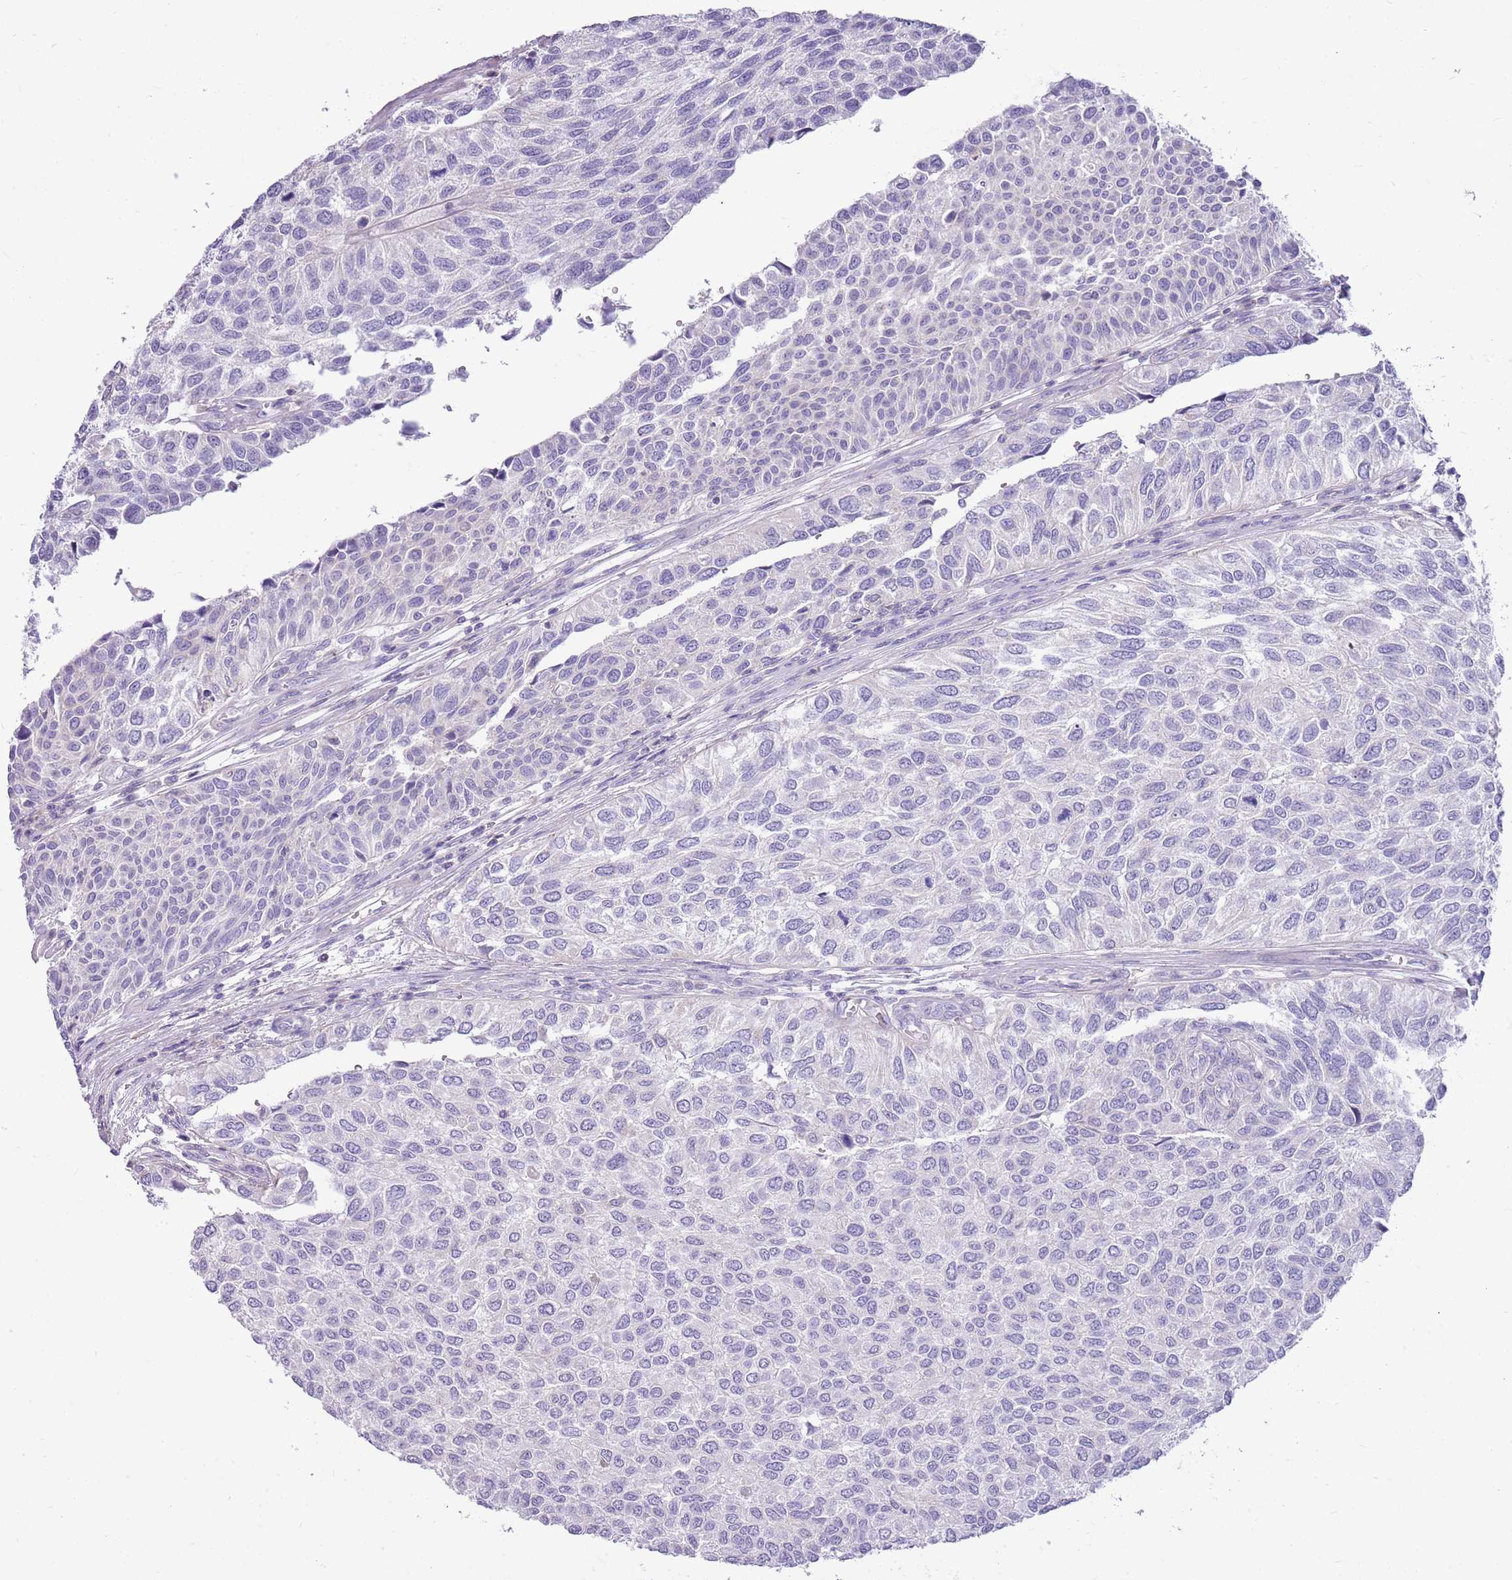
{"staining": {"intensity": "negative", "quantity": "none", "location": "none"}, "tissue": "urothelial cancer", "cell_type": "Tumor cells", "image_type": "cancer", "snomed": [{"axis": "morphology", "description": "Urothelial carcinoma, NOS"}, {"axis": "topography", "description": "Urinary bladder"}], "caption": "Tumor cells are negative for brown protein staining in transitional cell carcinoma.", "gene": "CNPPD1", "patient": {"sex": "male", "age": 55}}